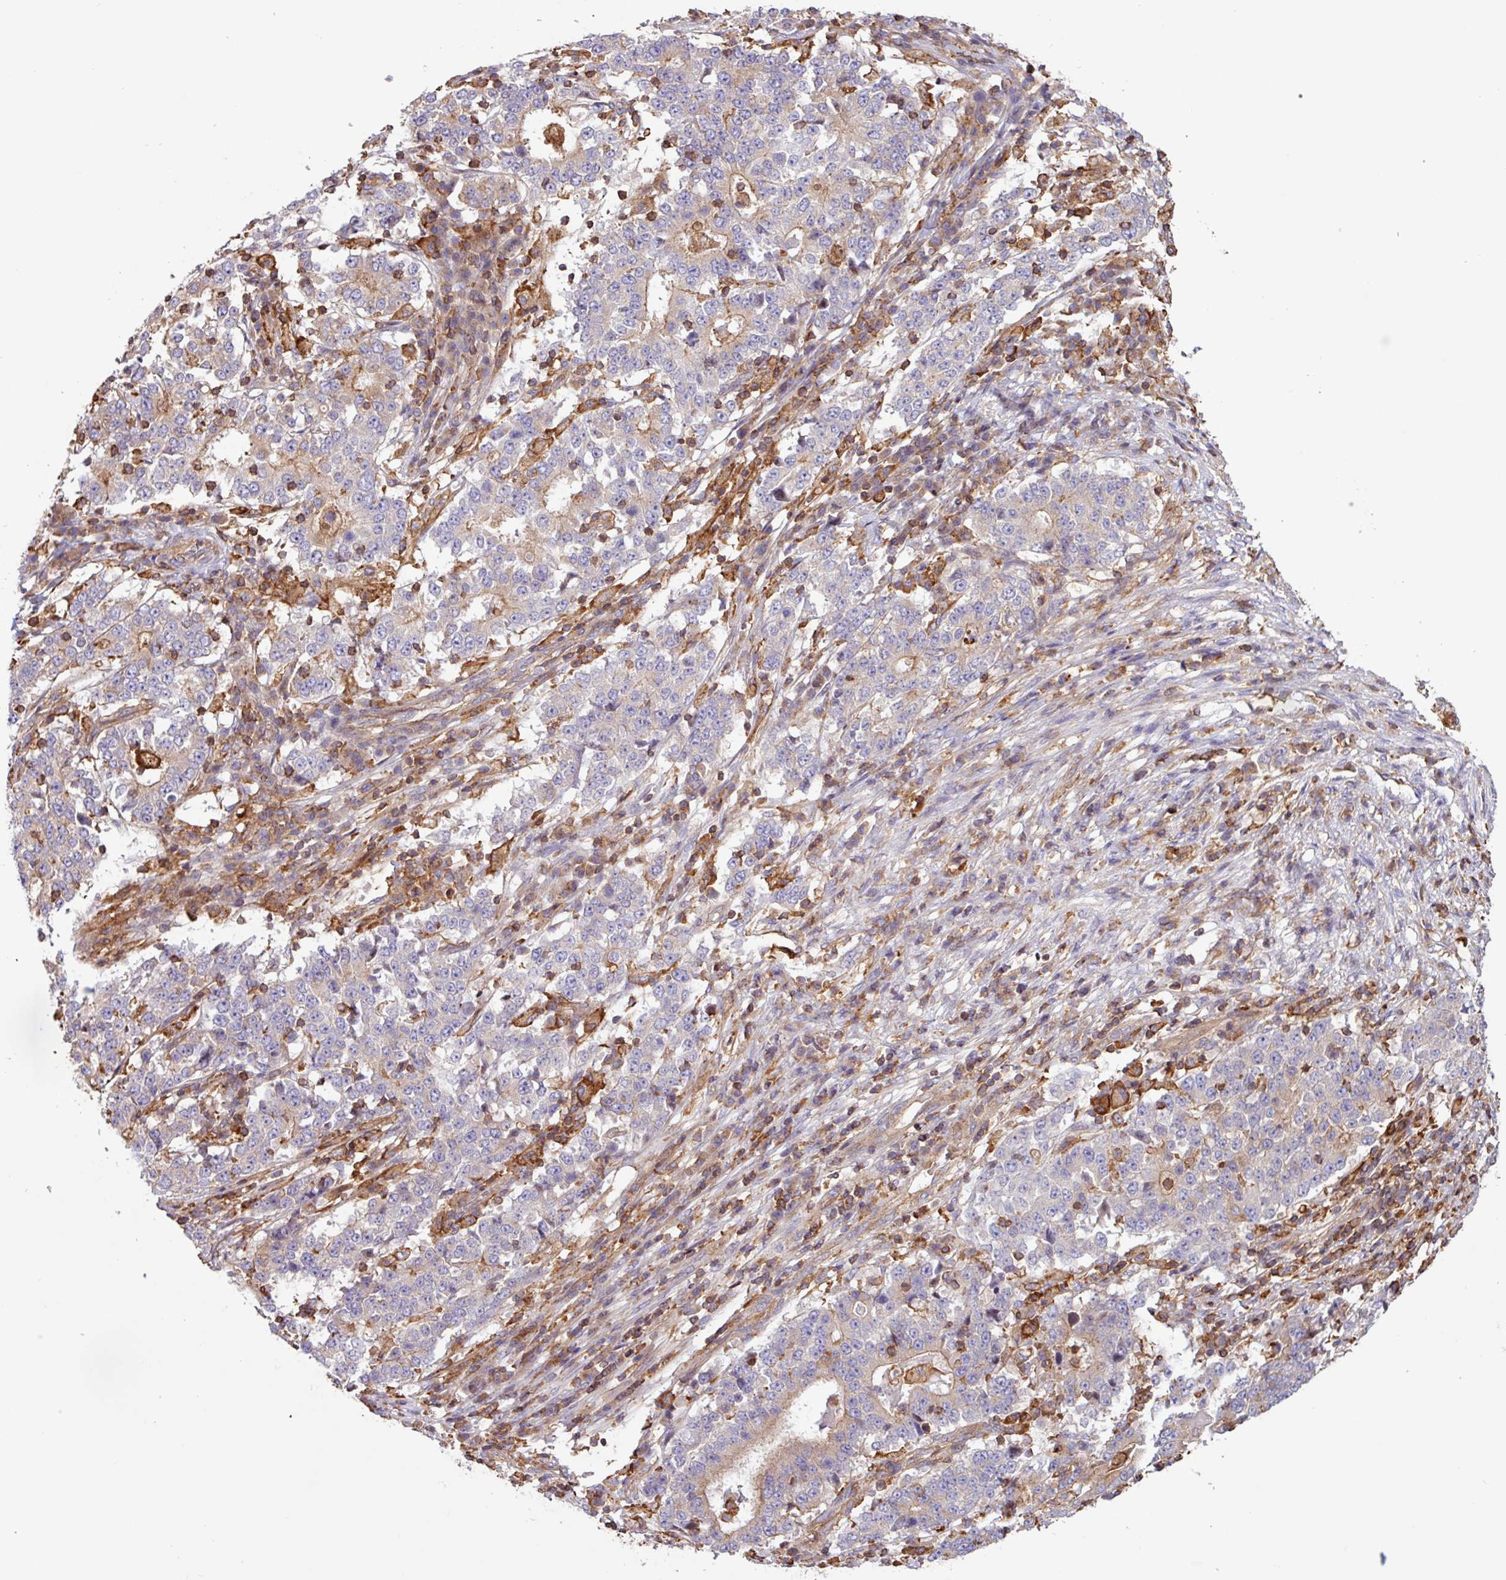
{"staining": {"intensity": "weak", "quantity": "<25%", "location": "cytoplasmic/membranous"}, "tissue": "stomach cancer", "cell_type": "Tumor cells", "image_type": "cancer", "snomed": [{"axis": "morphology", "description": "Adenocarcinoma, NOS"}, {"axis": "topography", "description": "Stomach"}], "caption": "Immunohistochemistry (IHC) photomicrograph of neoplastic tissue: human stomach cancer (adenocarcinoma) stained with DAB exhibits no significant protein staining in tumor cells. The staining was performed using DAB to visualize the protein expression in brown, while the nuclei were stained in blue with hematoxylin (Magnification: 20x).", "gene": "ACTR3", "patient": {"sex": "male", "age": 59}}